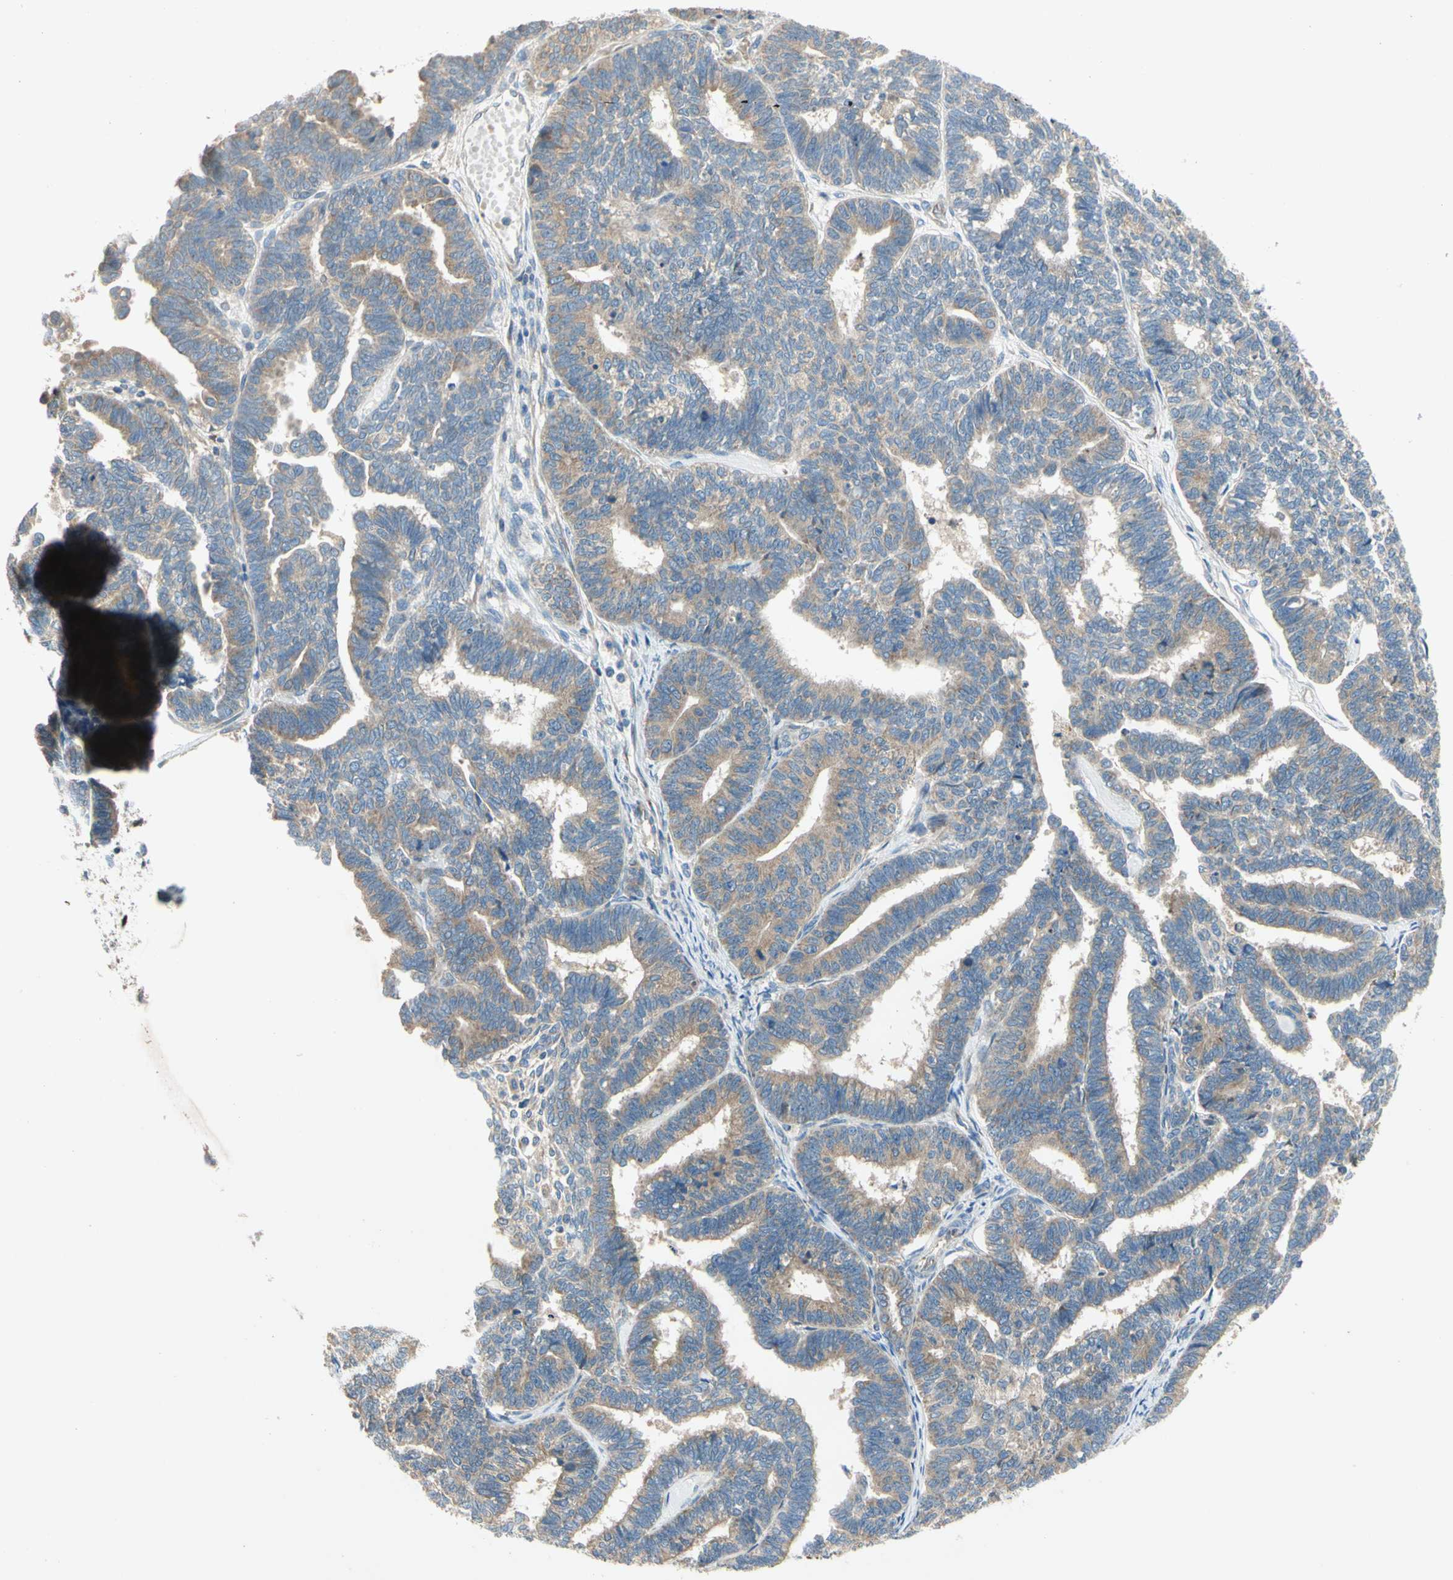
{"staining": {"intensity": "moderate", "quantity": ">75%", "location": "cytoplasmic/membranous"}, "tissue": "endometrial cancer", "cell_type": "Tumor cells", "image_type": "cancer", "snomed": [{"axis": "morphology", "description": "Adenocarcinoma, NOS"}, {"axis": "topography", "description": "Endometrium"}], "caption": "High-magnification brightfield microscopy of endometrial cancer stained with DAB (3,3'-diaminobenzidine) (brown) and counterstained with hematoxylin (blue). tumor cells exhibit moderate cytoplasmic/membranous positivity is appreciated in approximately>75% of cells.", "gene": "KLHDC8B", "patient": {"sex": "female", "age": 70}}